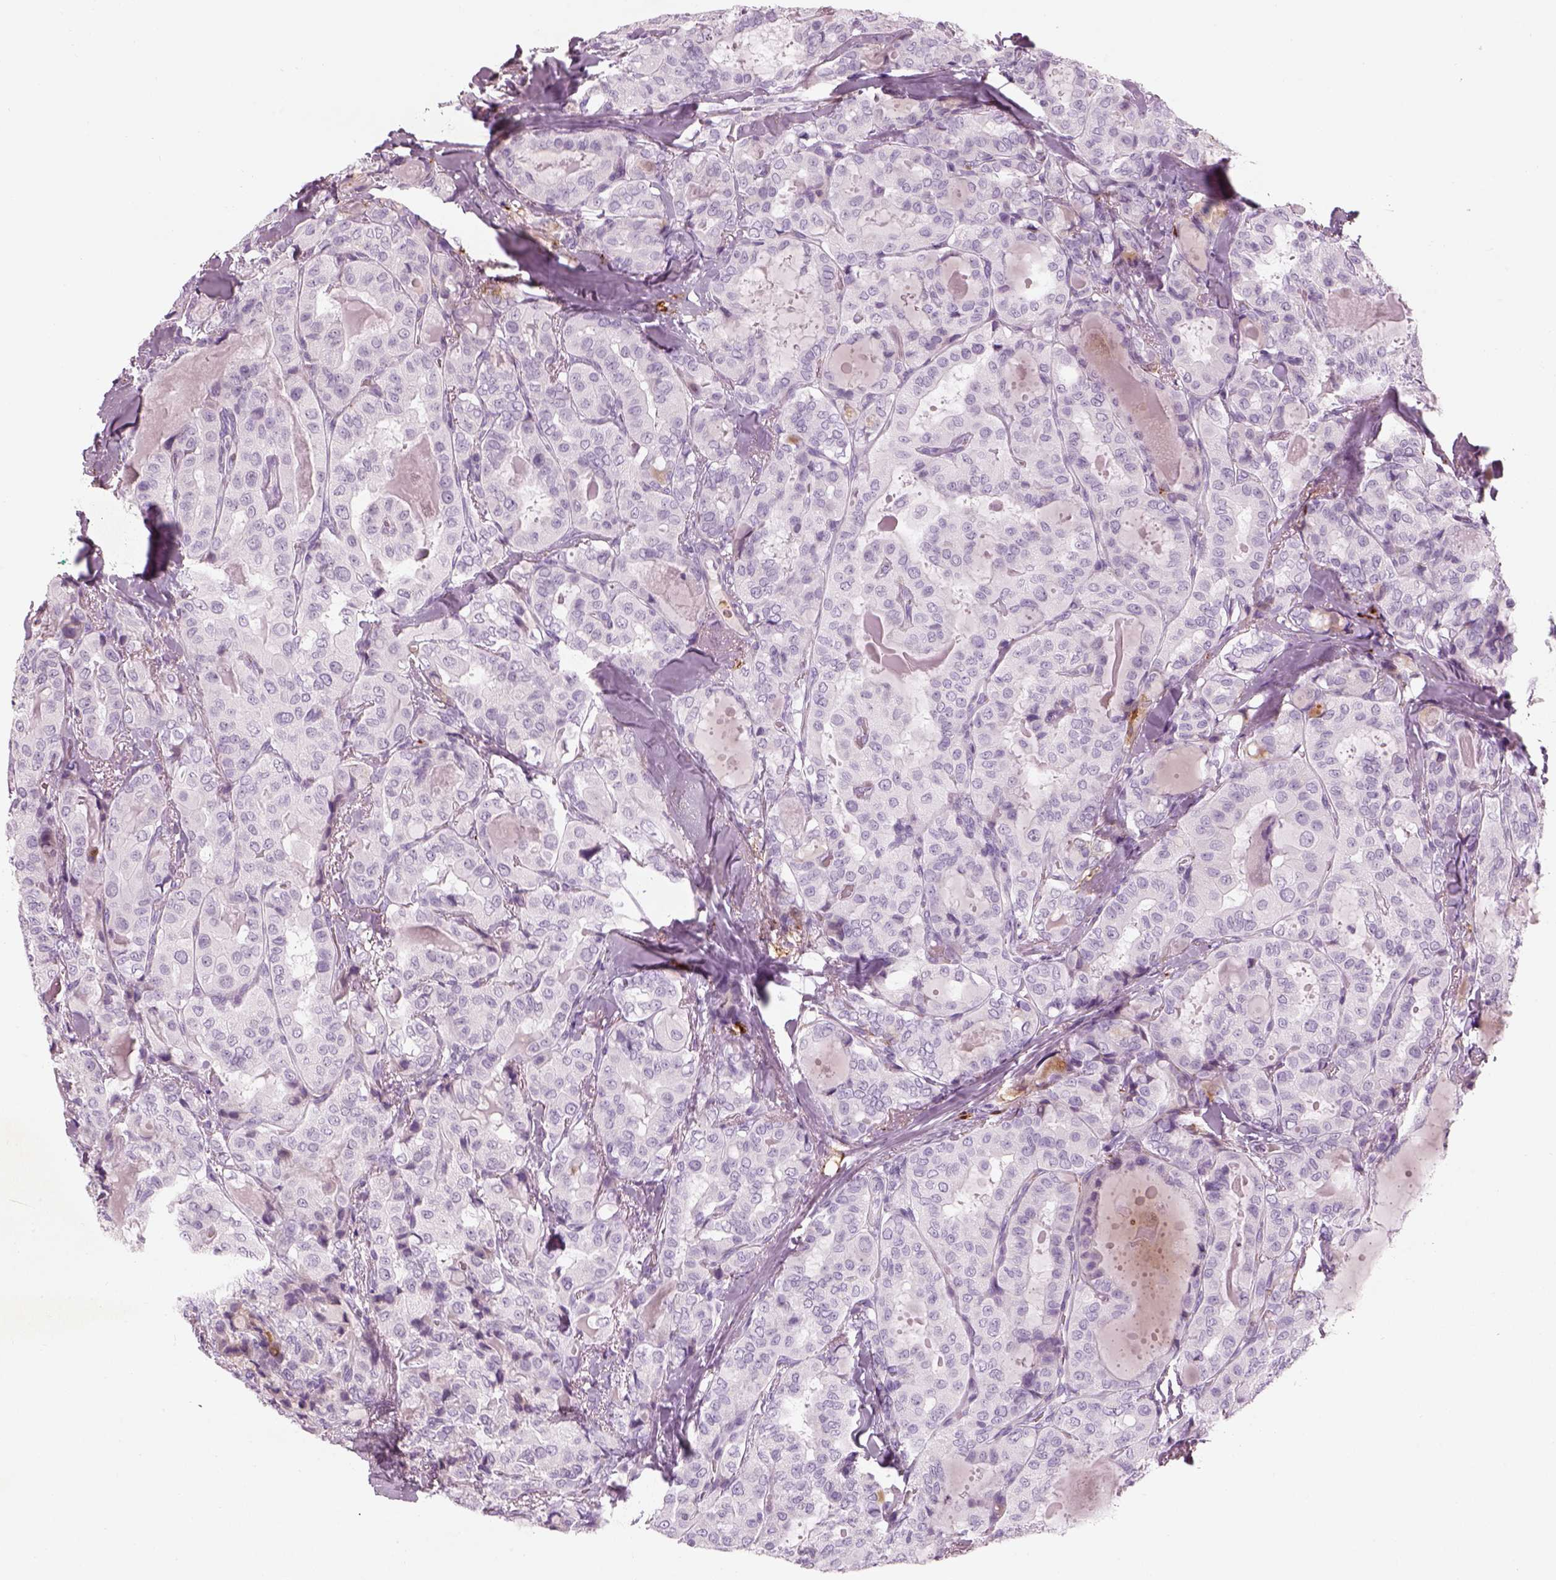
{"staining": {"intensity": "negative", "quantity": "none", "location": "none"}, "tissue": "thyroid cancer", "cell_type": "Tumor cells", "image_type": "cancer", "snomed": [{"axis": "morphology", "description": "Papillary adenocarcinoma, NOS"}, {"axis": "topography", "description": "Thyroid gland"}], "caption": "IHC of papillary adenocarcinoma (thyroid) exhibits no positivity in tumor cells. (Immunohistochemistry (ihc), brightfield microscopy, high magnification).", "gene": "PABPC1L2B", "patient": {"sex": "female", "age": 41}}